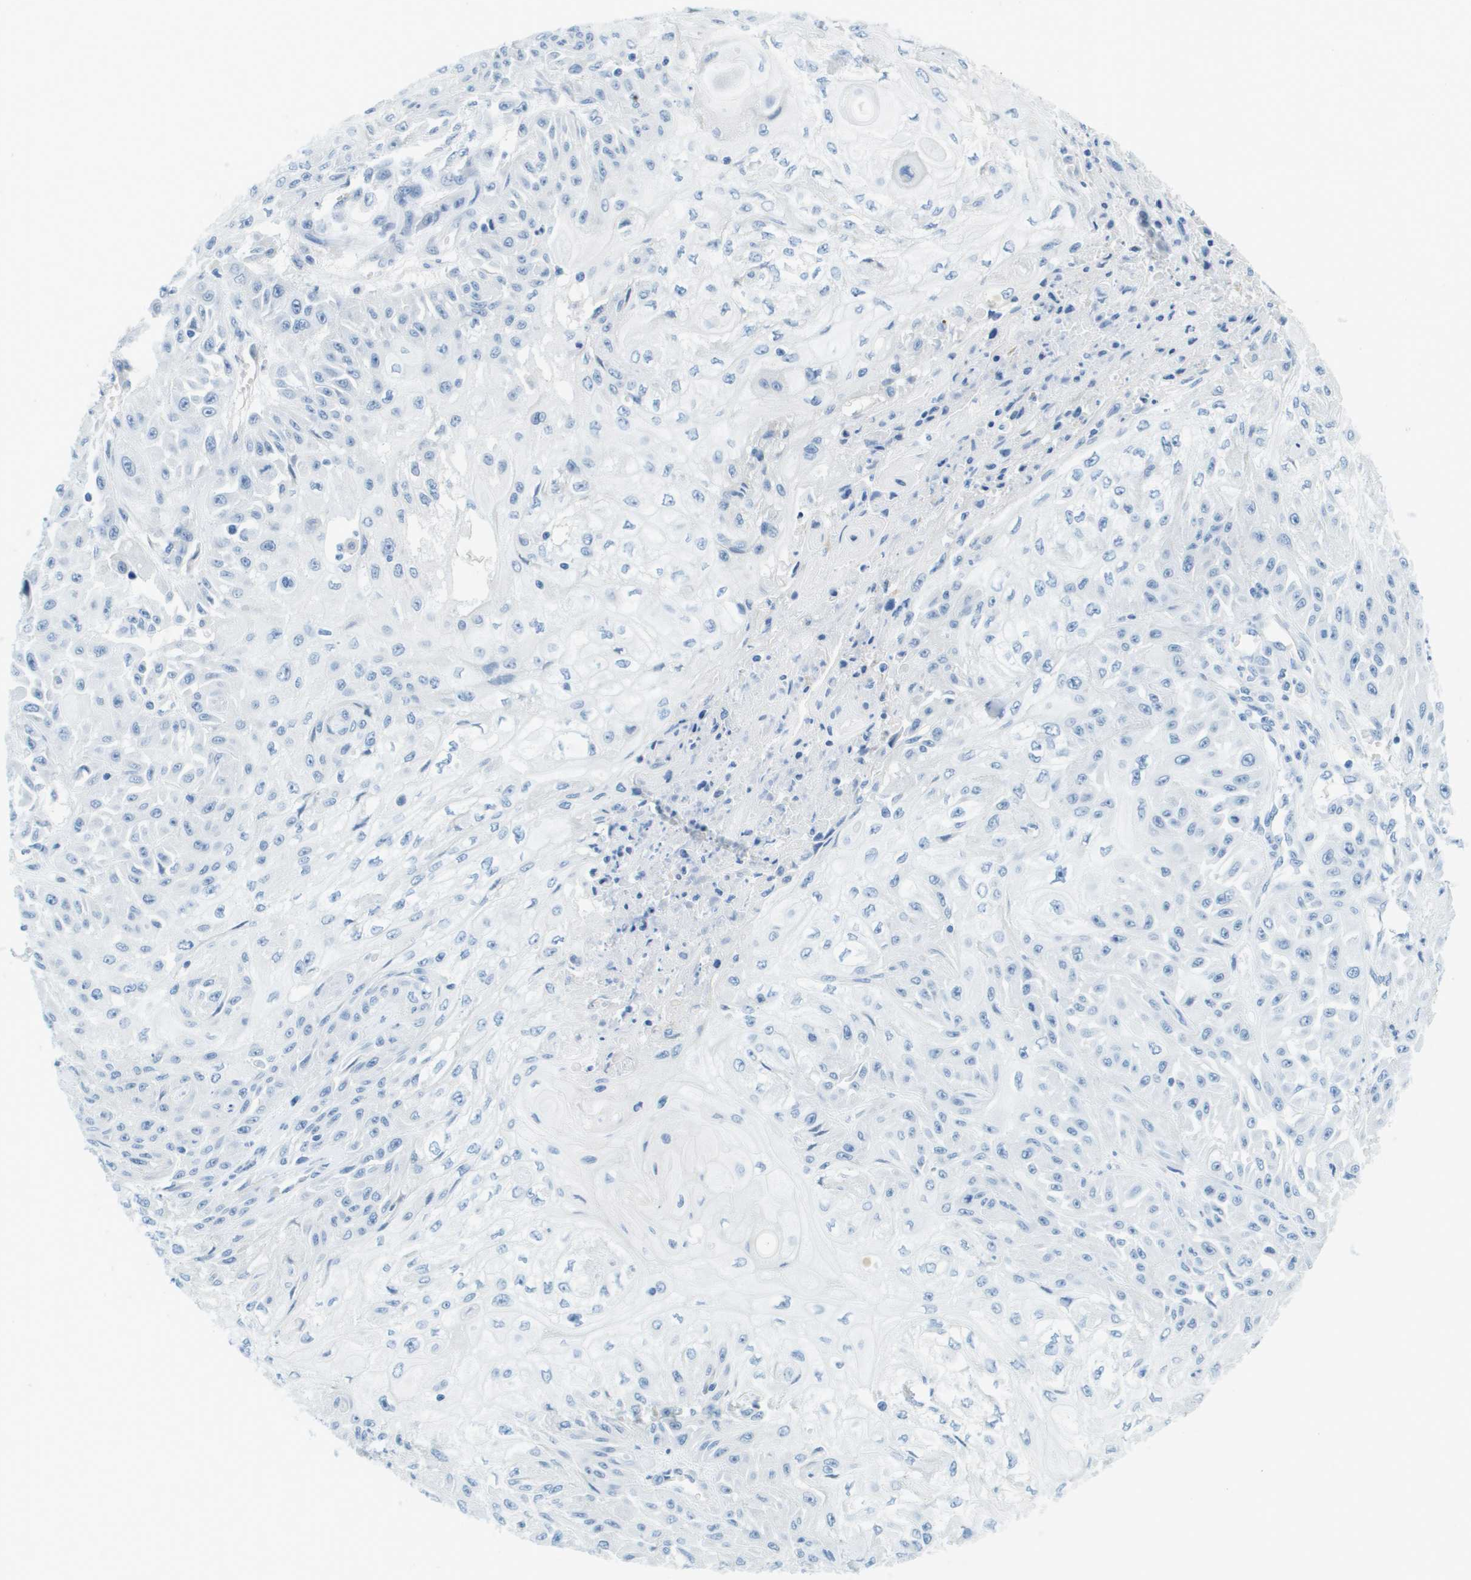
{"staining": {"intensity": "negative", "quantity": "none", "location": "none"}, "tissue": "skin cancer", "cell_type": "Tumor cells", "image_type": "cancer", "snomed": [{"axis": "morphology", "description": "Squamous cell carcinoma, NOS"}, {"axis": "morphology", "description": "Squamous cell carcinoma, metastatic, NOS"}, {"axis": "topography", "description": "Skin"}, {"axis": "topography", "description": "Lymph node"}], "caption": "A high-resolution histopathology image shows immunohistochemistry staining of metastatic squamous cell carcinoma (skin), which demonstrates no significant staining in tumor cells. (Stains: DAB IHC with hematoxylin counter stain, Microscopy: brightfield microscopy at high magnification).", "gene": "CDHR2", "patient": {"sex": "male", "age": 75}}